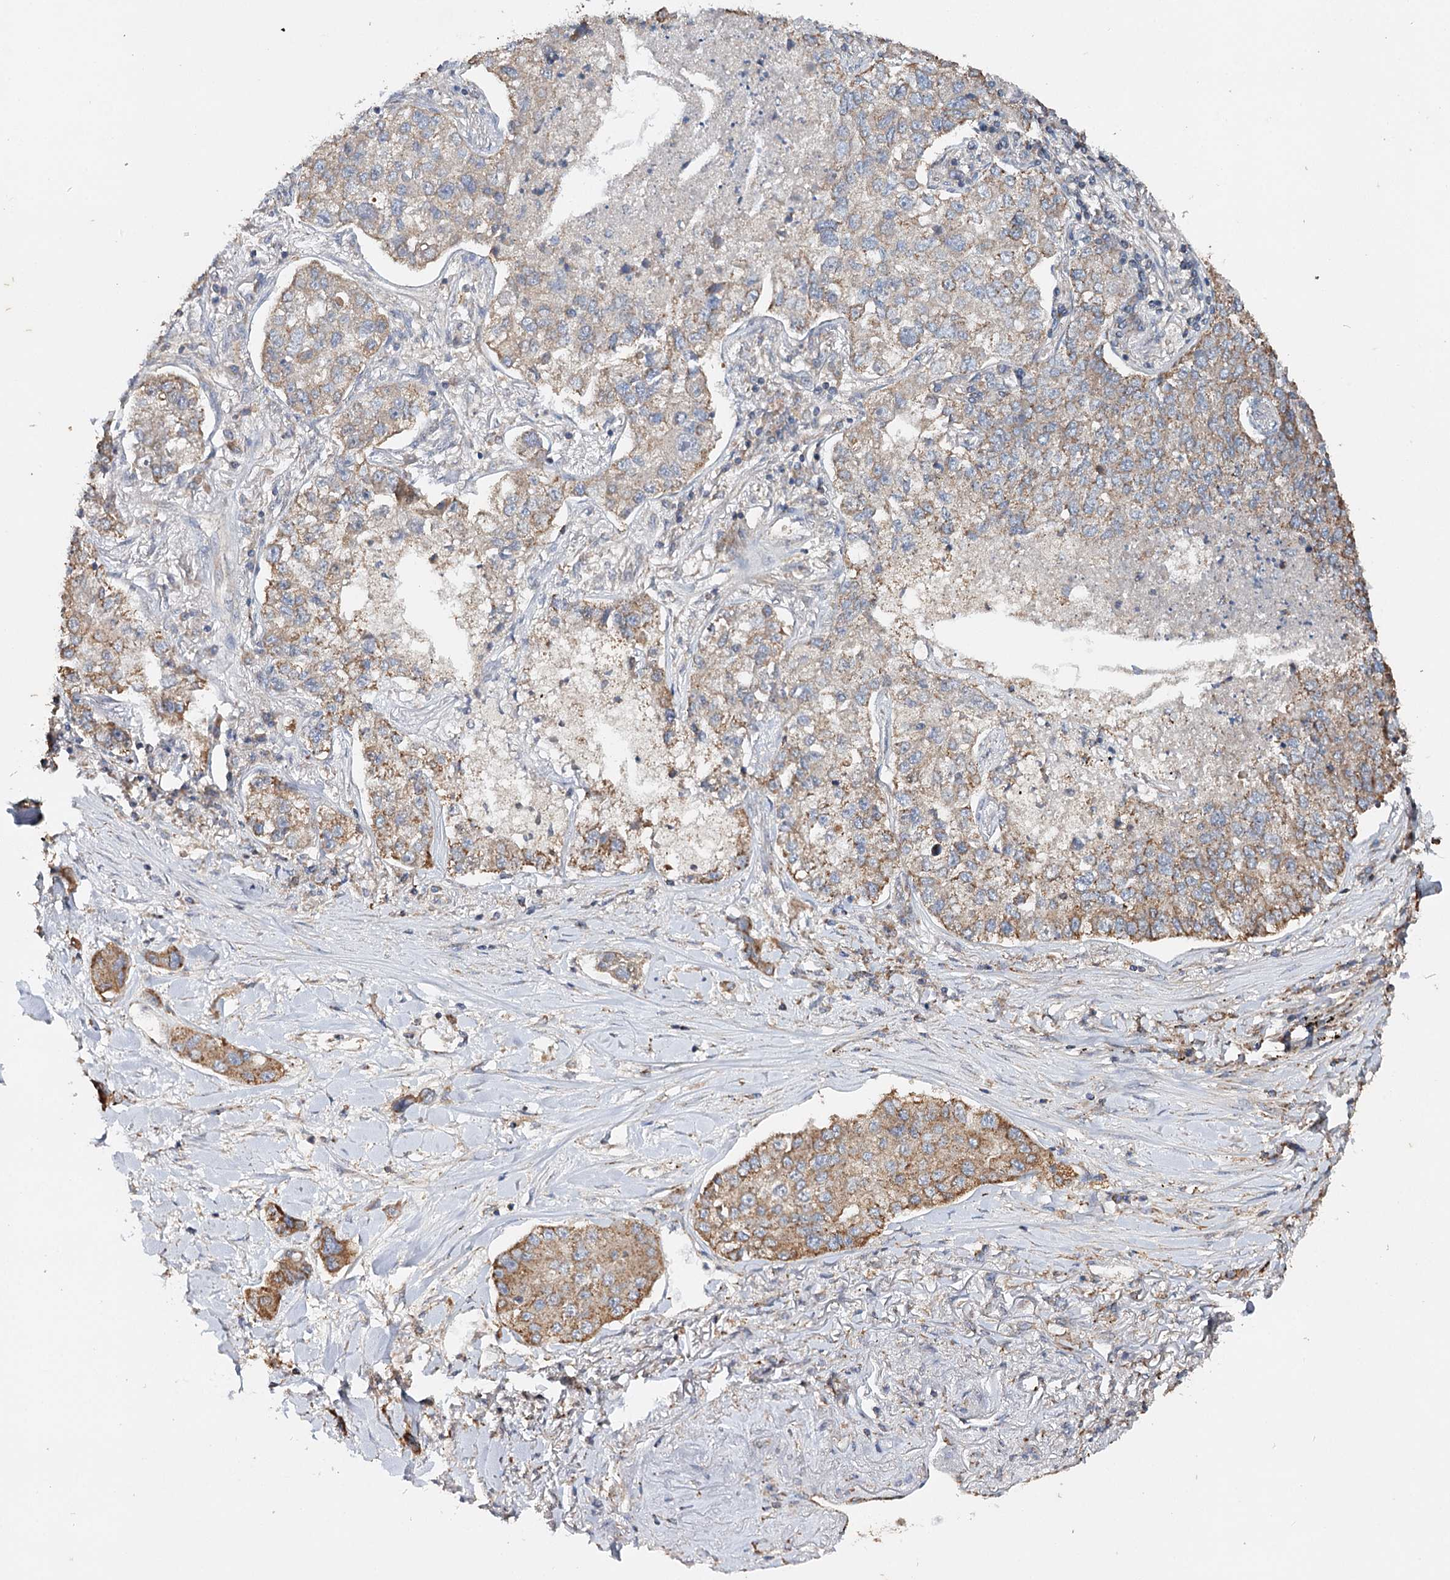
{"staining": {"intensity": "moderate", "quantity": ">75%", "location": "cytoplasmic/membranous"}, "tissue": "lung cancer", "cell_type": "Tumor cells", "image_type": "cancer", "snomed": [{"axis": "morphology", "description": "Adenocarcinoma, NOS"}, {"axis": "topography", "description": "Lung"}], "caption": "Immunohistochemistry photomicrograph of lung cancer stained for a protein (brown), which demonstrates medium levels of moderate cytoplasmic/membranous staining in about >75% of tumor cells.", "gene": "PIK3CB", "patient": {"sex": "male", "age": 49}}